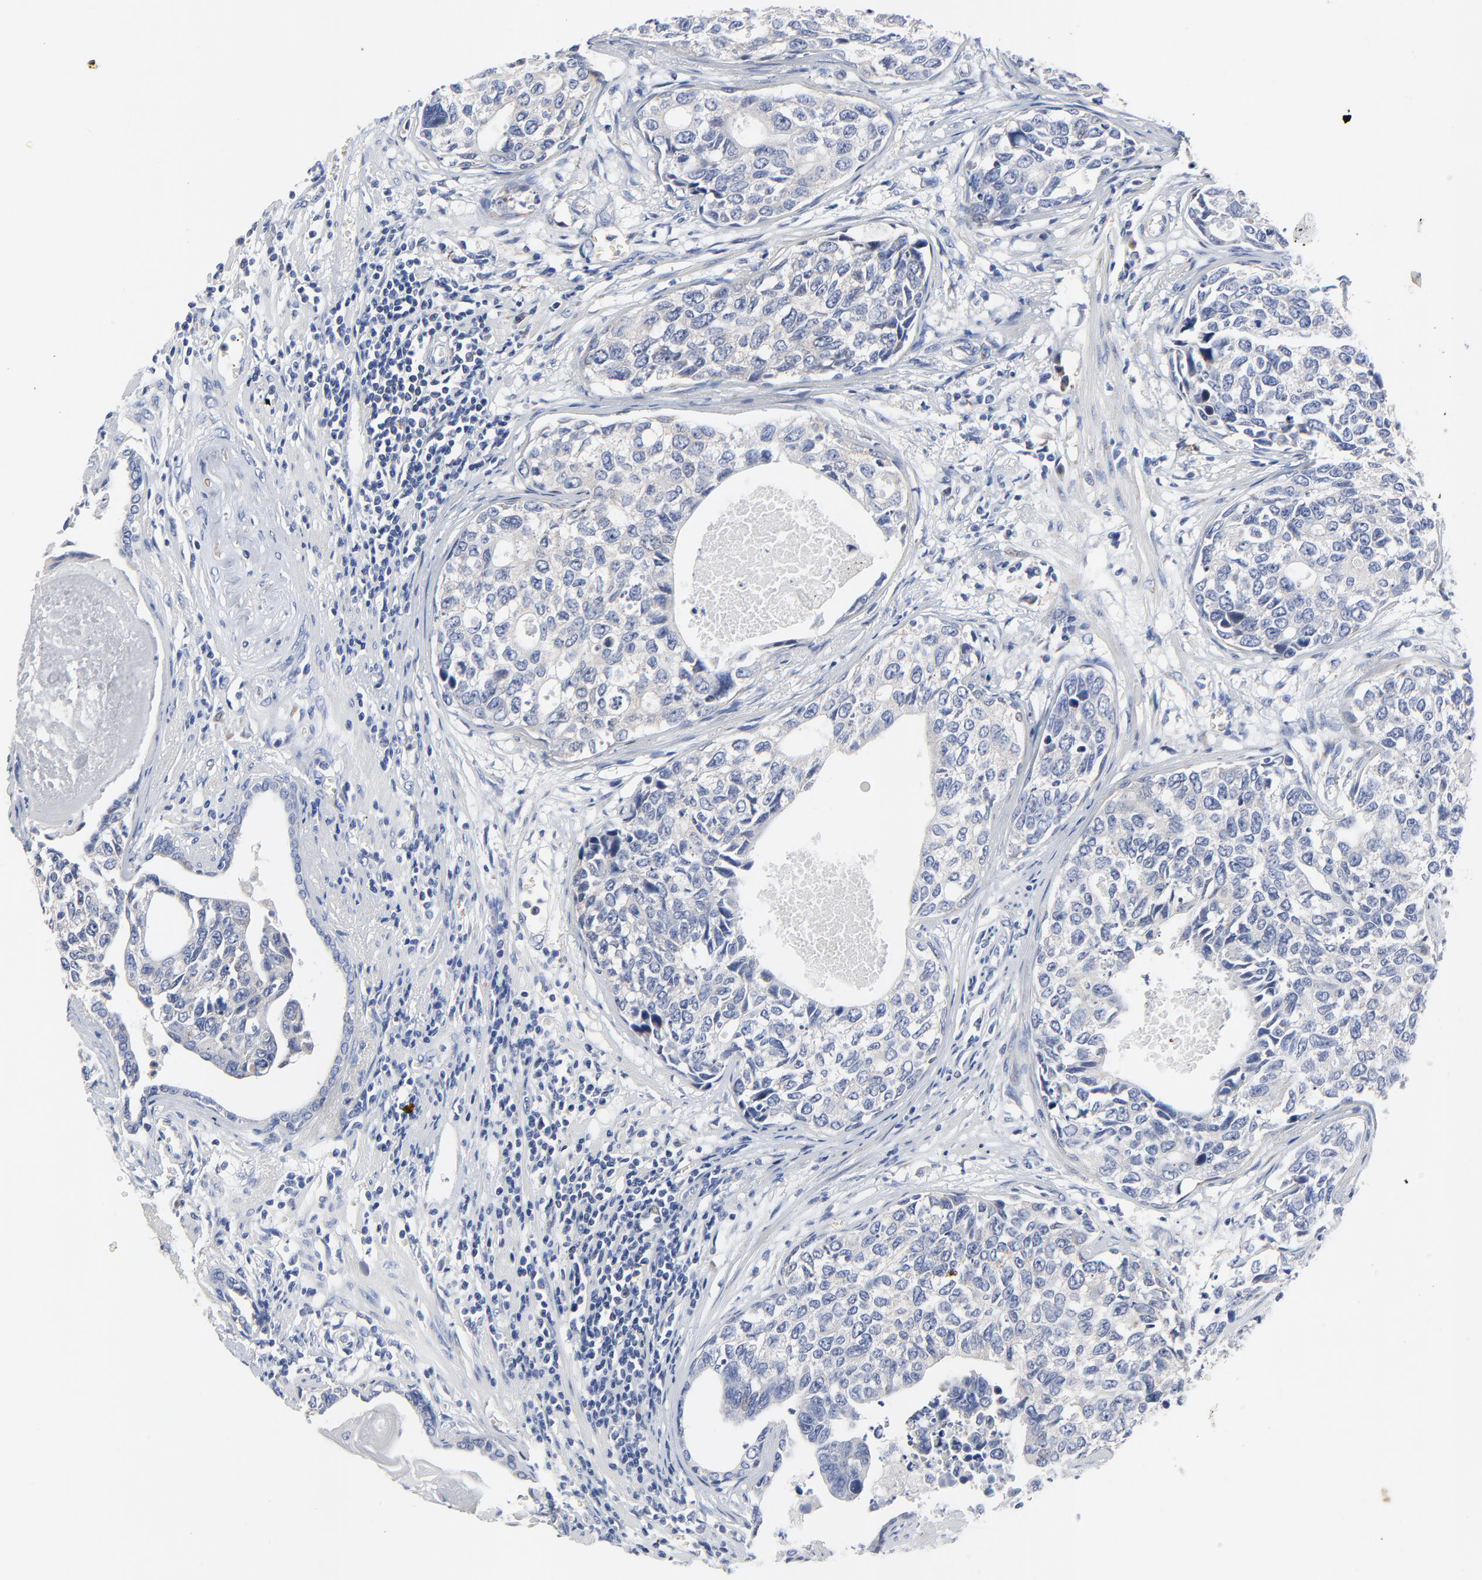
{"staining": {"intensity": "negative", "quantity": "none", "location": "none"}, "tissue": "urothelial cancer", "cell_type": "Tumor cells", "image_type": "cancer", "snomed": [{"axis": "morphology", "description": "Urothelial carcinoma, High grade"}, {"axis": "topography", "description": "Urinary bladder"}], "caption": "Tumor cells show no significant positivity in urothelial carcinoma (high-grade).", "gene": "VAV2", "patient": {"sex": "male", "age": 81}}